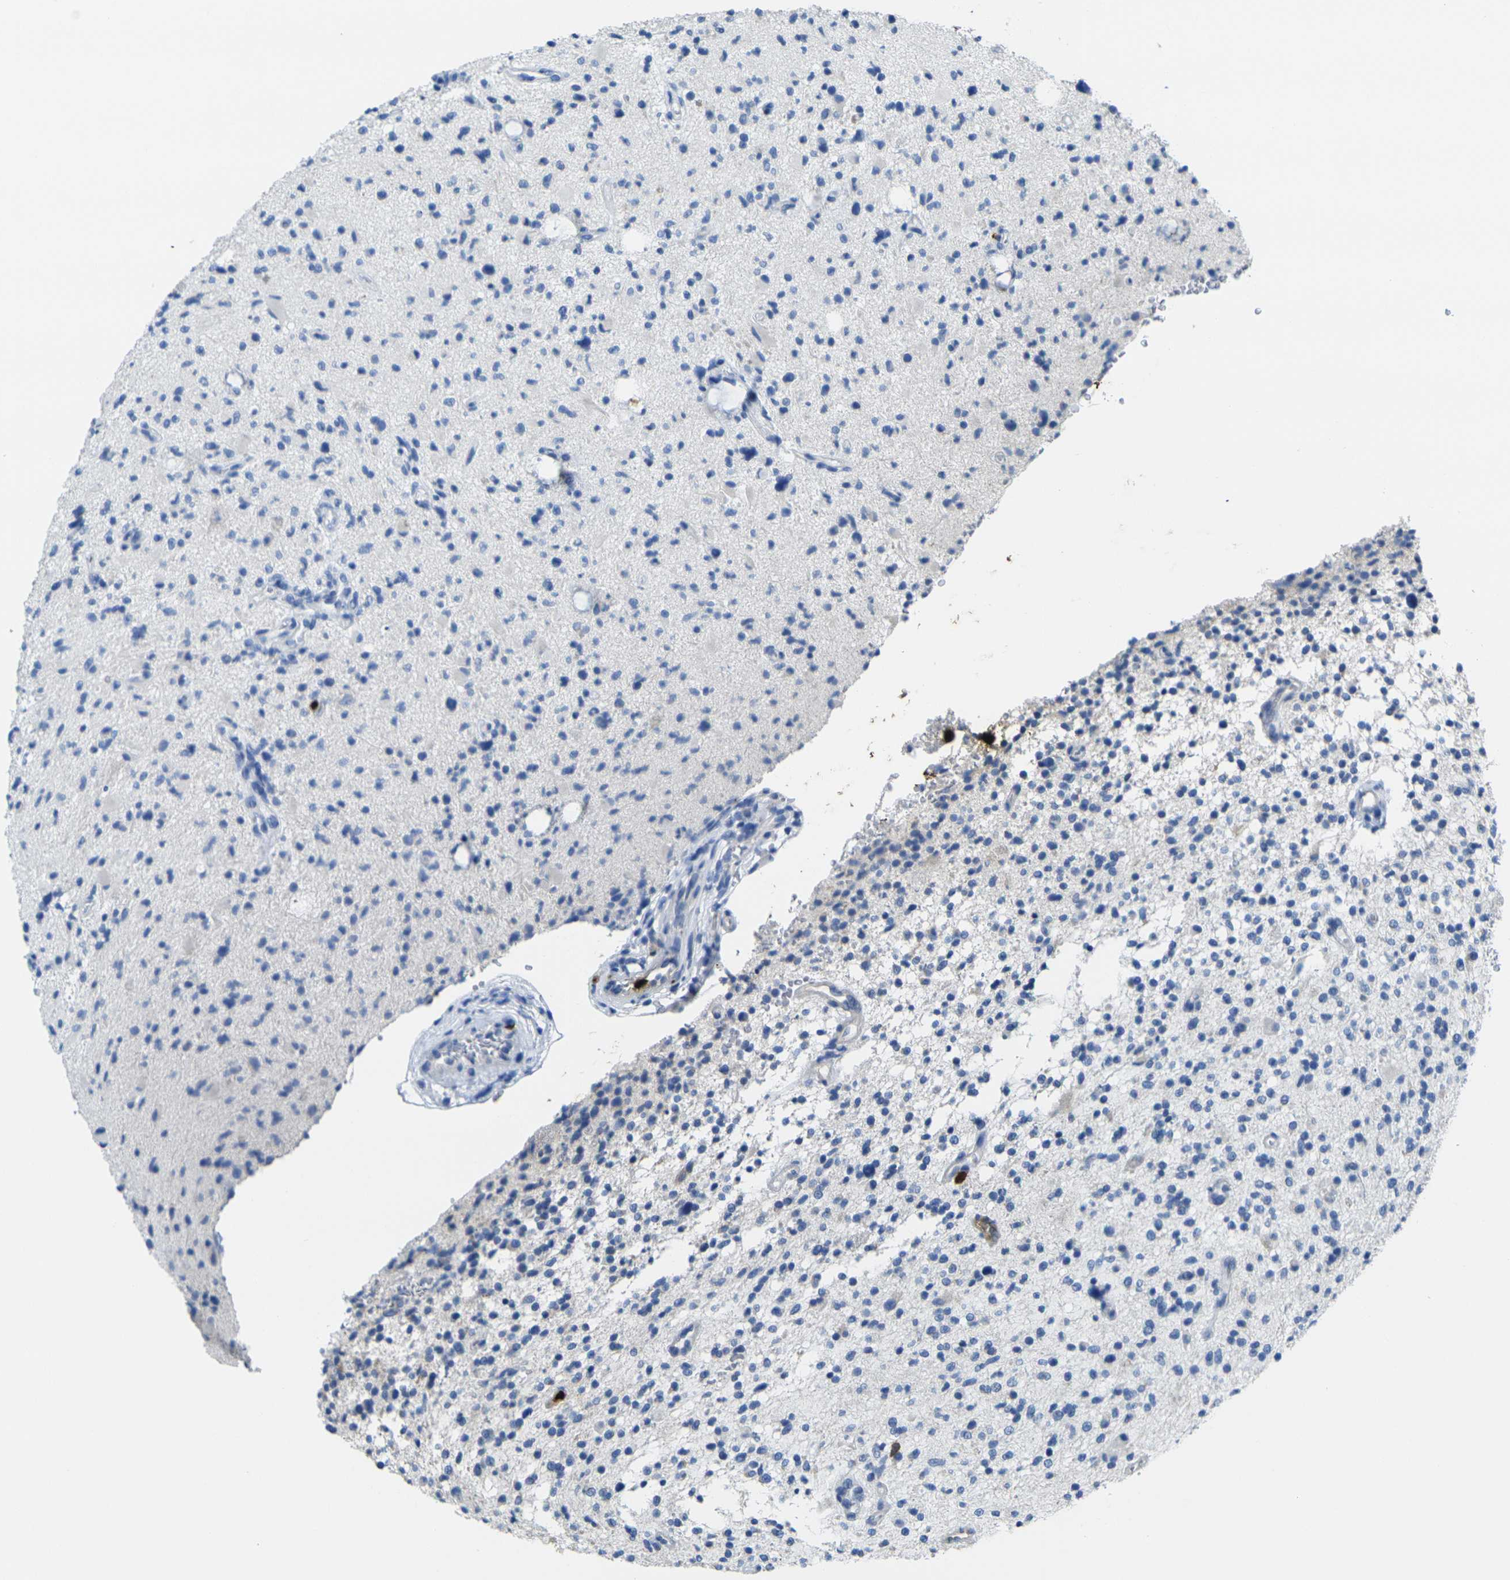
{"staining": {"intensity": "negative", "quantity": "none", "location": "none"}, "tissue": "glioma", "cell_type": "Tumor cells", "image_type": "cancer", "snomed": [{"axis": "morphology", "description": "Glioma, malignant, High grade"}, {"axis": "topography", "description": "Brain"}], "caption": "IHC image of malignant glioma (high-grade) stained for a protein (brown), which demonstrates no expression in tumor cells.", "gene": "S100A9", "patient": {"sex": "male", "age": 48}}